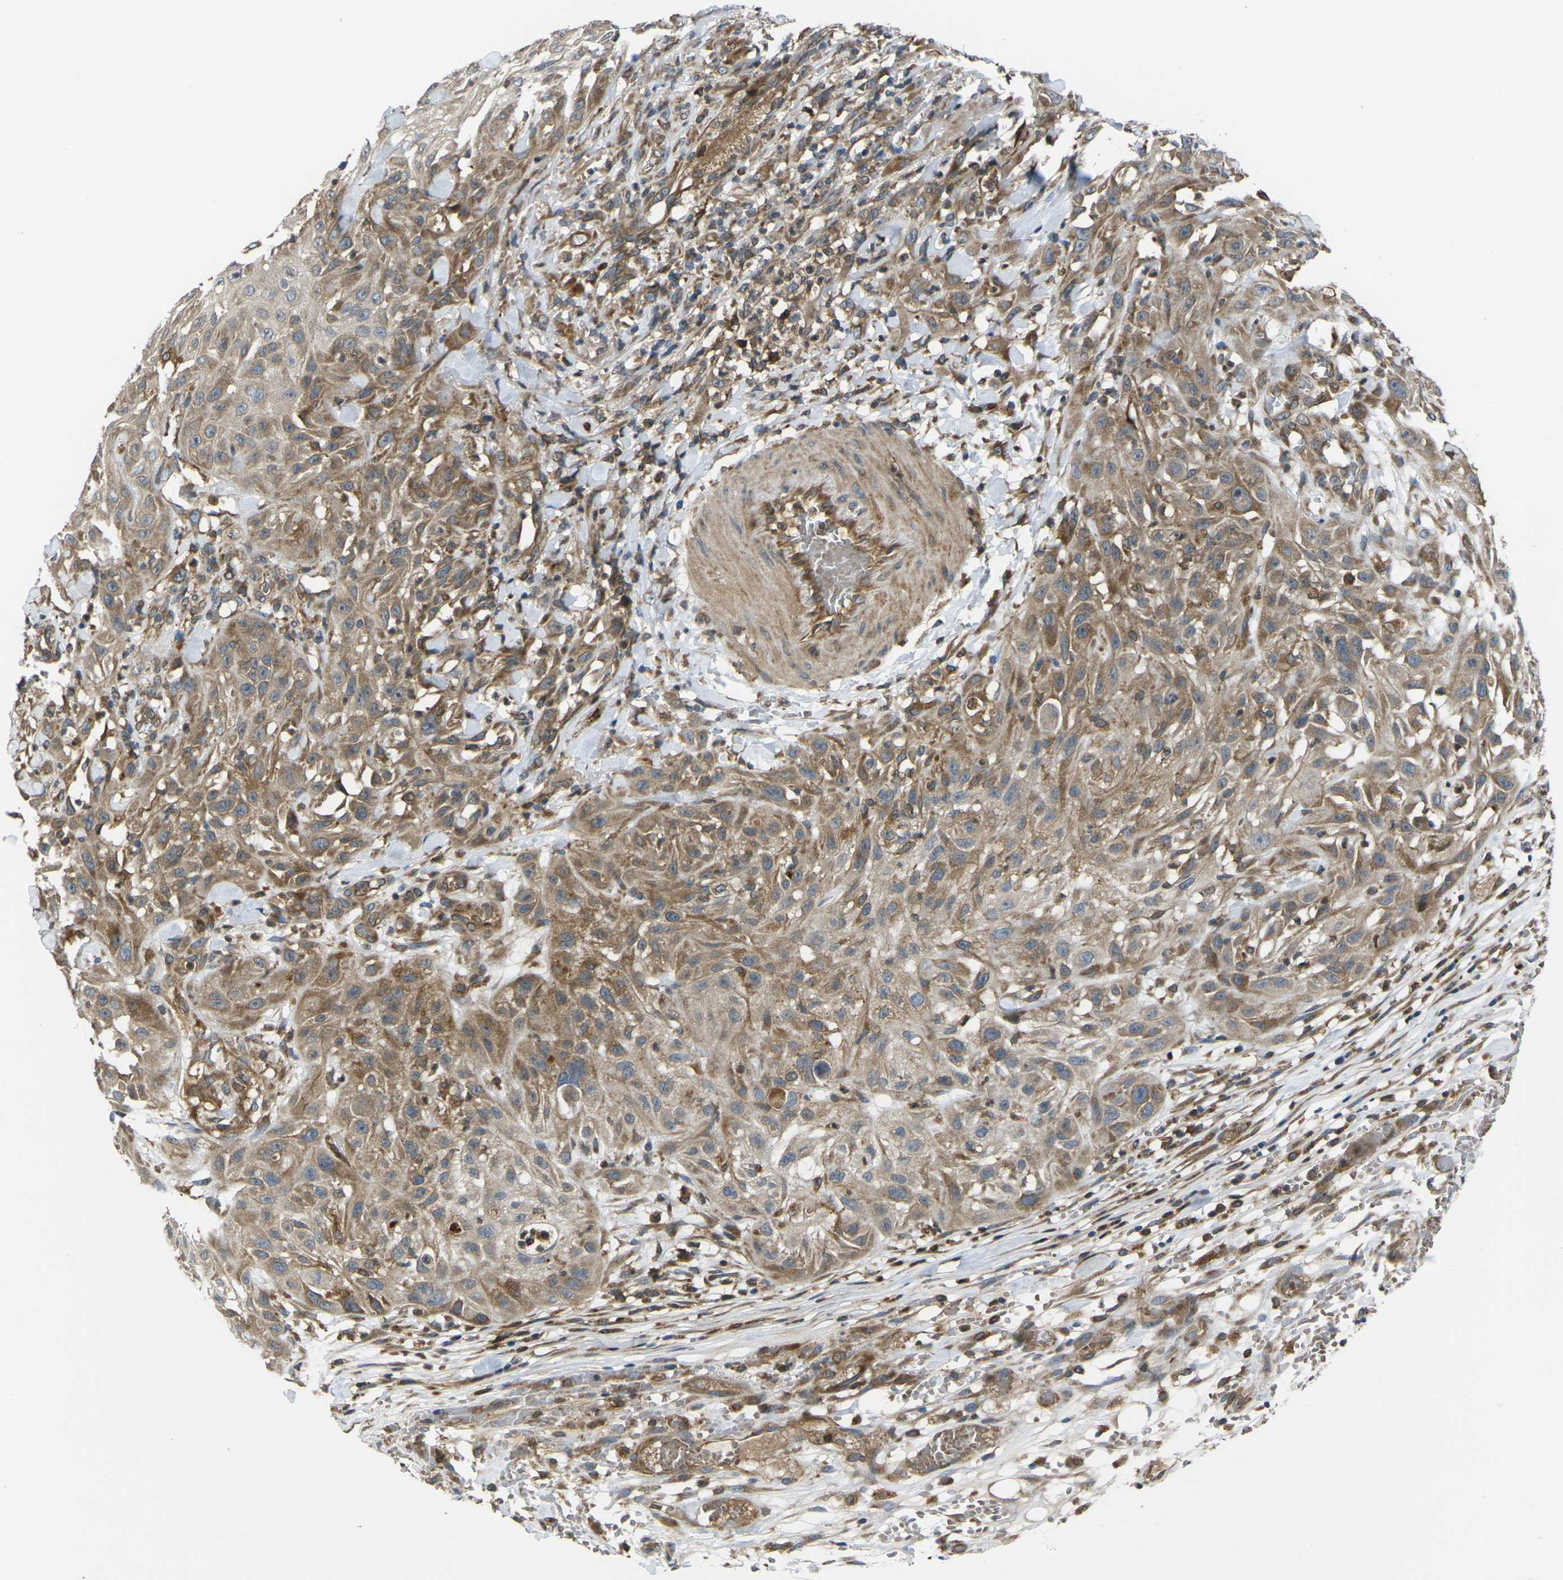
{"staining": {"intensity": "moderate", "quantity": ">75%", "location": "cytoplasmic/membranous"}, "tissue": "skin cancer", "cell_type": "Tumor cells", "image_type": "cancer", "snomed": [{"axis": "morphology", "description": "Squamous cell carcinoma, NOS"}, {"axis": "topography", "description": "Skin"}], "caption": "Skin cancer (squamous cell carcinoma) stained with immunohistochemistry (IHC) displays moderate cytoplasmic/membranous expression in about >75% of tumor cells.", "gene": "FZD1", "patient": {"sex": "male", "age": 75}}